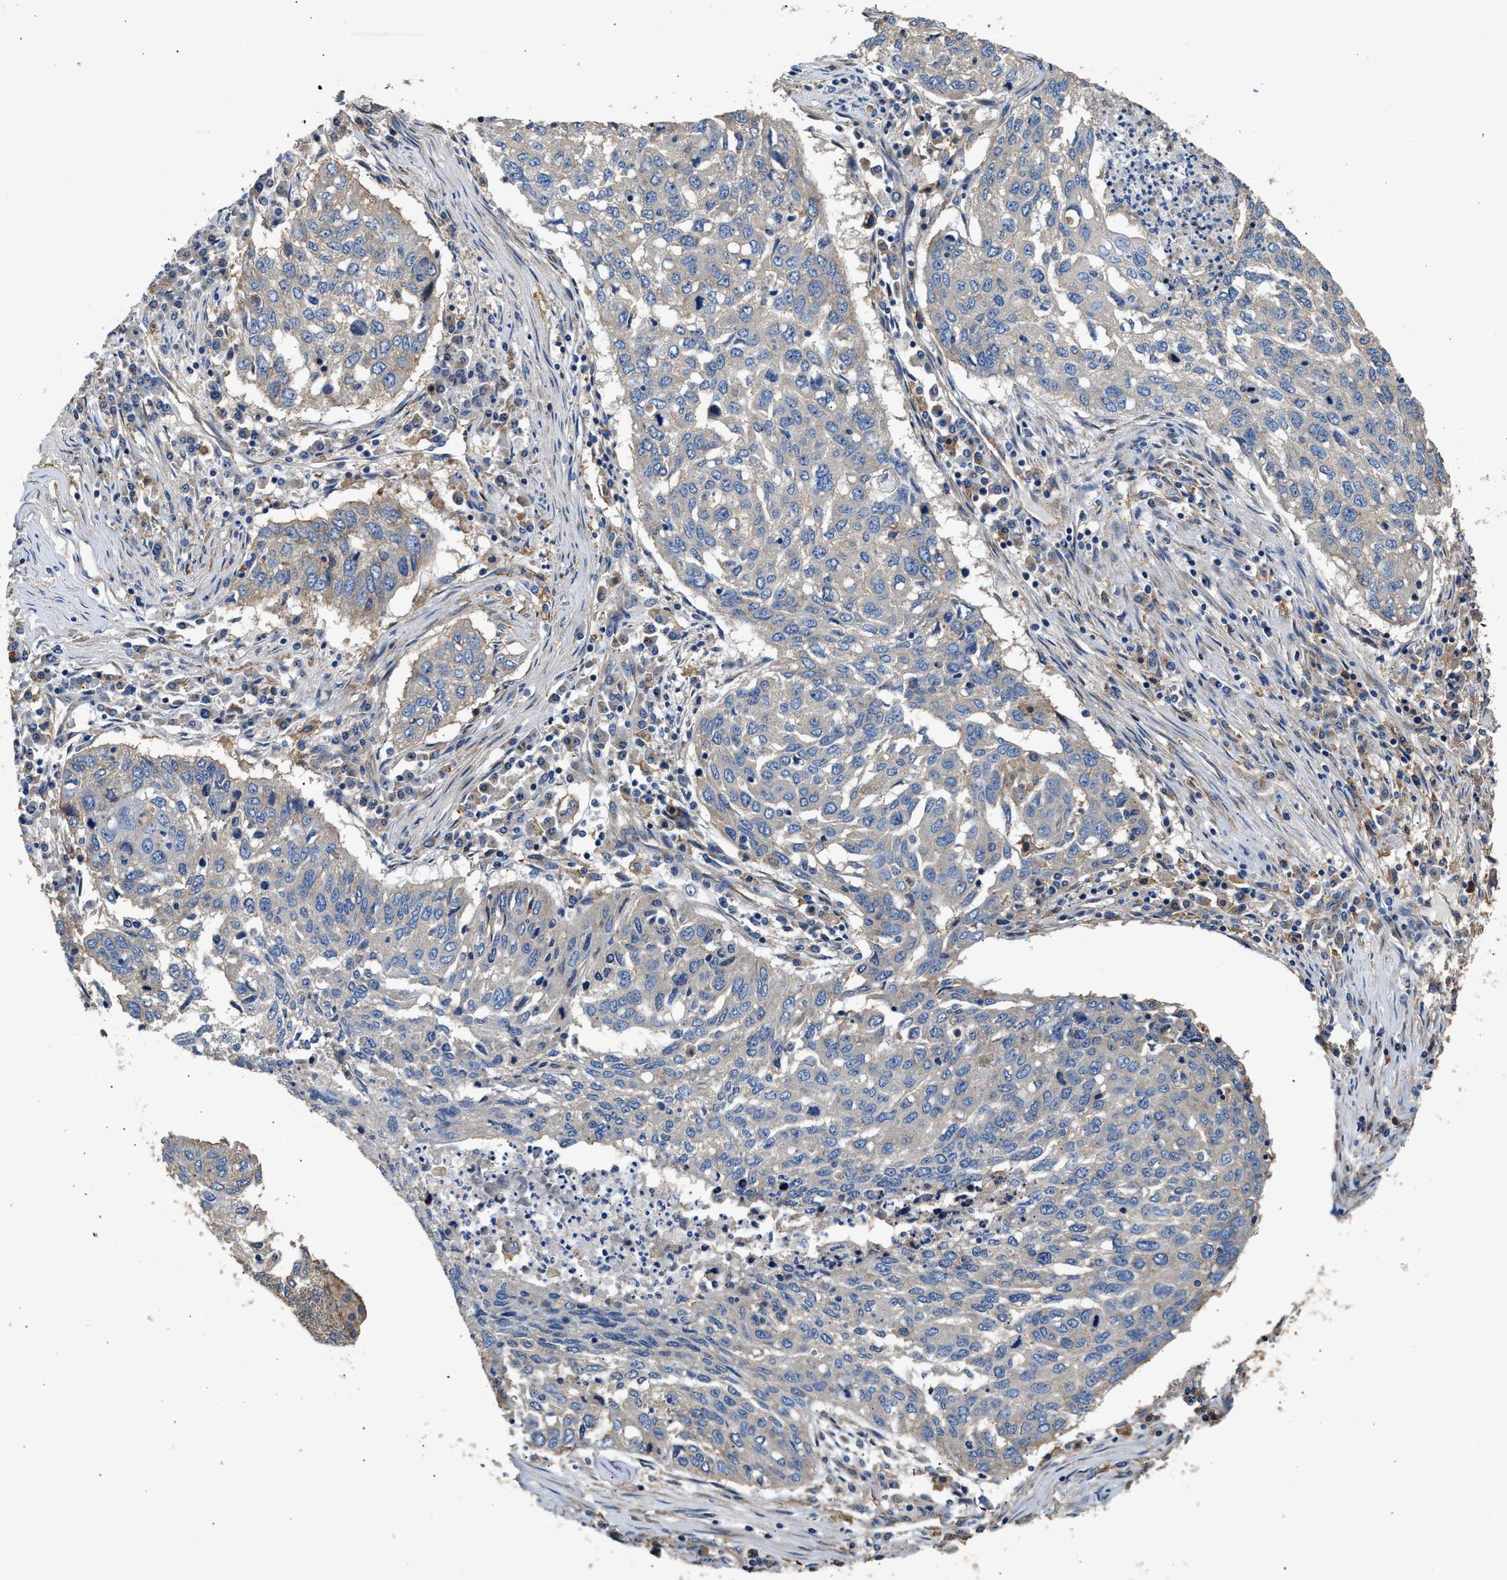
{"staining": {"intensity": "negative", "quantity": "none", "location": "none"}, "tissue": "lung cancer", "cell_type": "Tumor cells", "image_type": "cancer", "snomed": [{"axis": "morphology", "description": "Squamous cell carcinoma, NOS"}, {"axis": "topography", "description": "Lung"}], "caption": "A micrograph of squamous cell carcinoma (lung) stained for a protein shows no brown staining in tumor cells.", "gene": "KLB", "patient": {"sex": "female", "age": 63}}